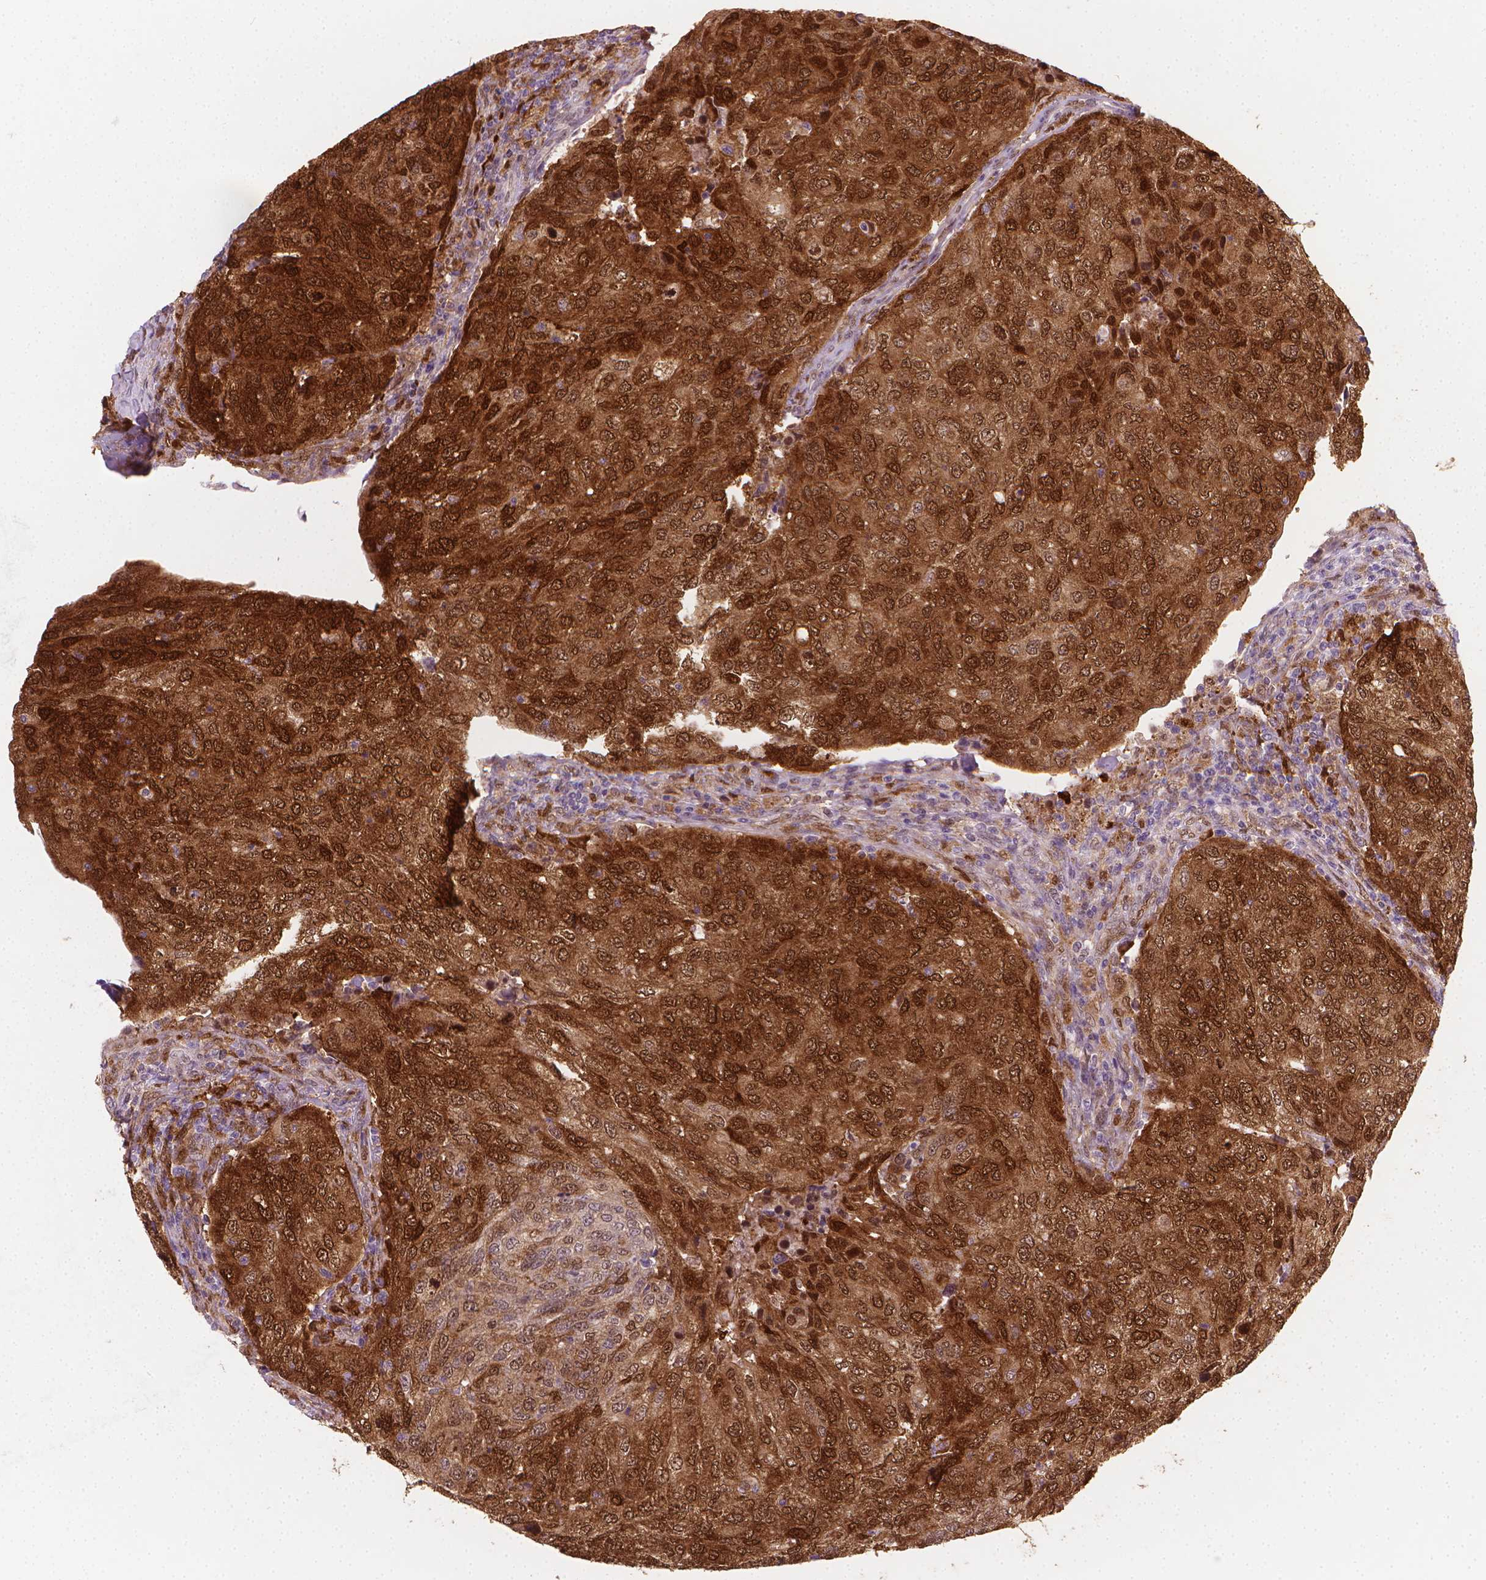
{"staining": {"intensity": "strong", "quantity": ">75%", "location": "cytoplasmic/membranous,nuclear"}, "tissue": "urothelial cancer", "cell_type": "Tumor cells", "image_type": "cancer", "snomed": [{"axis": "morphology", "description": "Urothelial carcinoma, High grade"}, {"axis": "topography", "description": "Urinary bladder"}], "caption": "High-grade urothelial carcinoma stained with a brown dye displays strong cytoplasmic/membranous and nuclear positive staining in about >75% of tumor cells.", "gene": "TNFAIP2", "patient": {"sex": "female", "age": 78}}